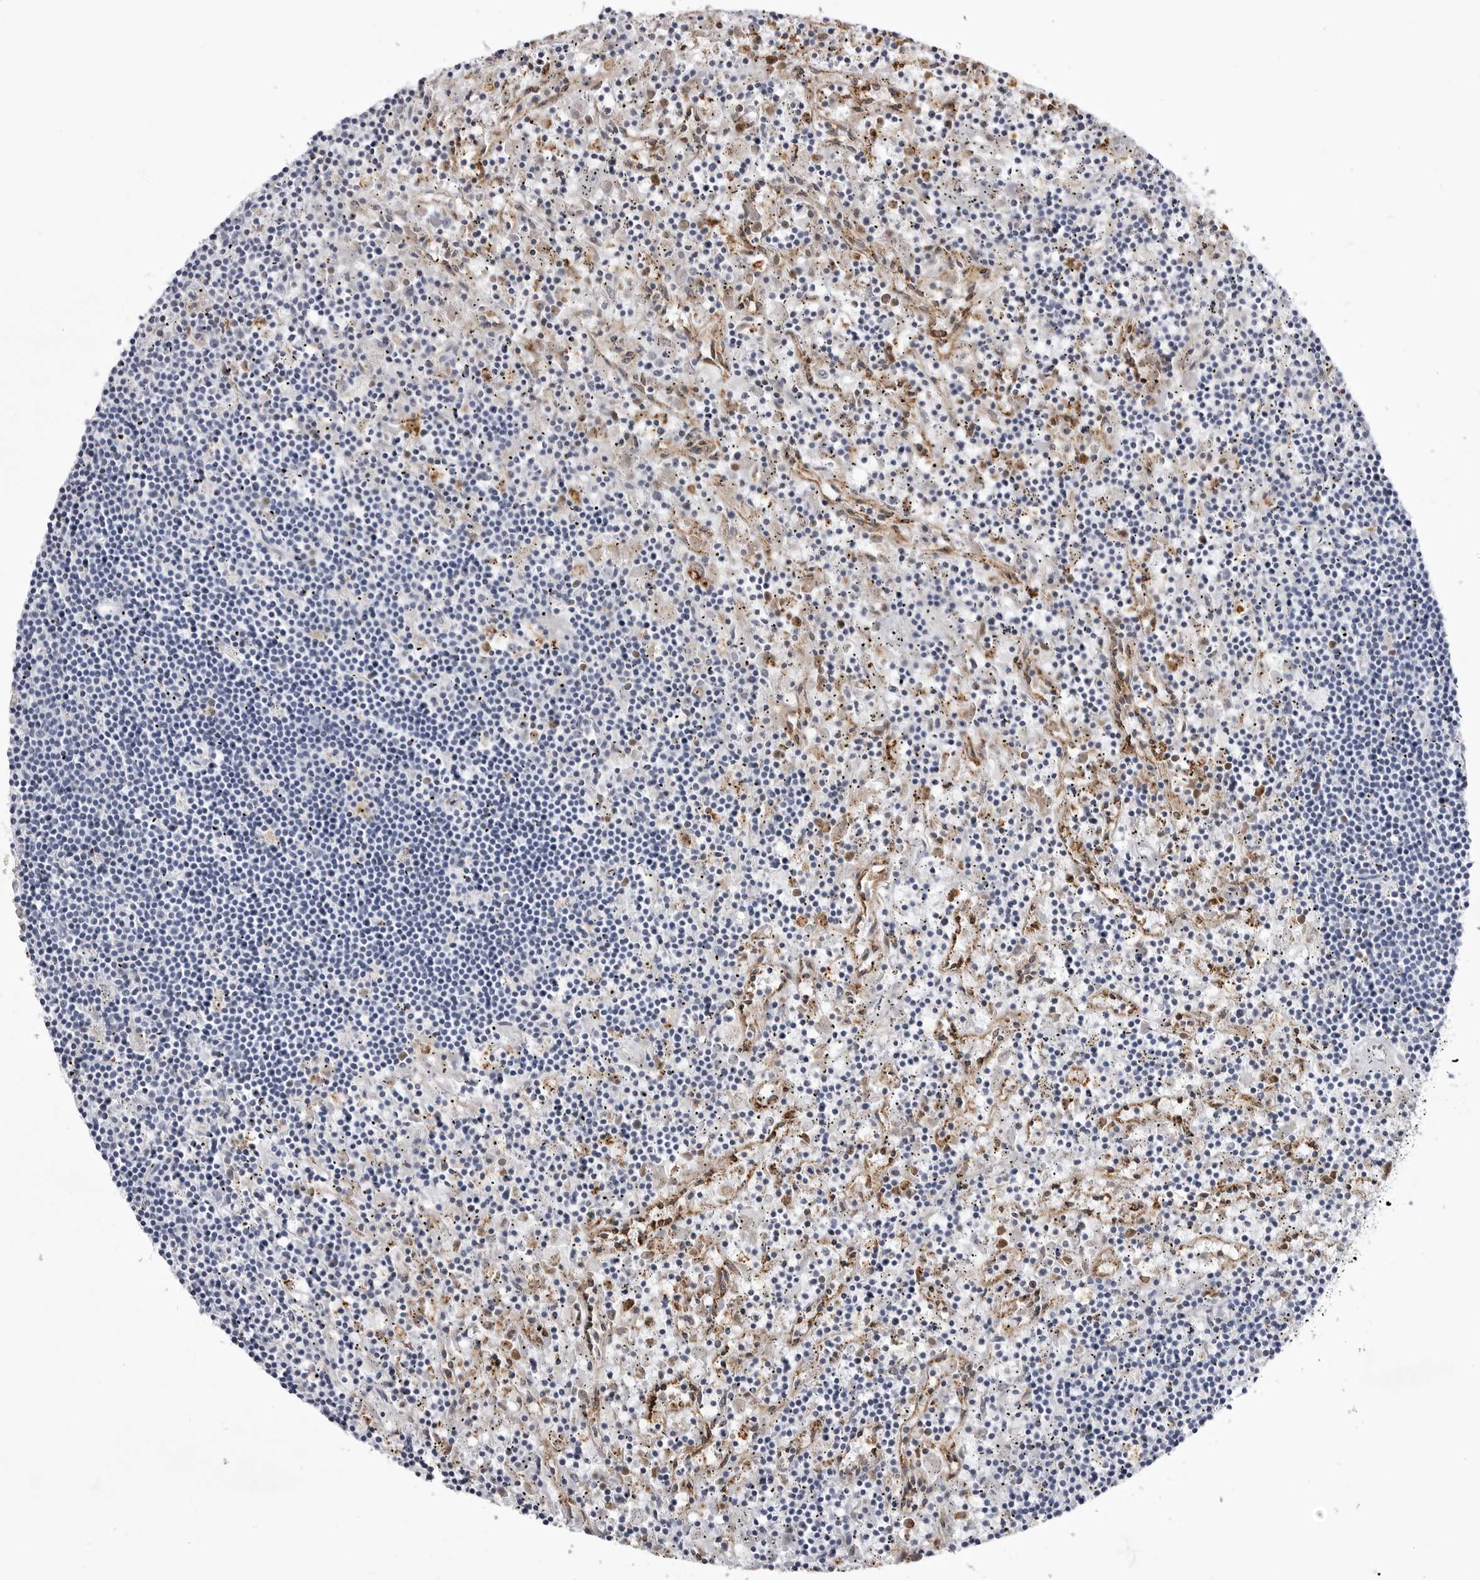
{"staining": {"intensity": "negative", "quantity": "none", "location": "none"}, "tissue": "lymphoma", "cell_type": "Tumor cells", "image_type": "cancer", "snomed": [{"axis": "morphology", "description": "Malignant lymphoma, non-Hodgkin's type, Low grade"}, {"axis": "topography", "description": "Spleen"}], "caption": "Protein analysis of lymphoma reveals no significant positivity in tumor cells.", "gene": "STAP2", "patient": {"sex": "male", "age": 76}}